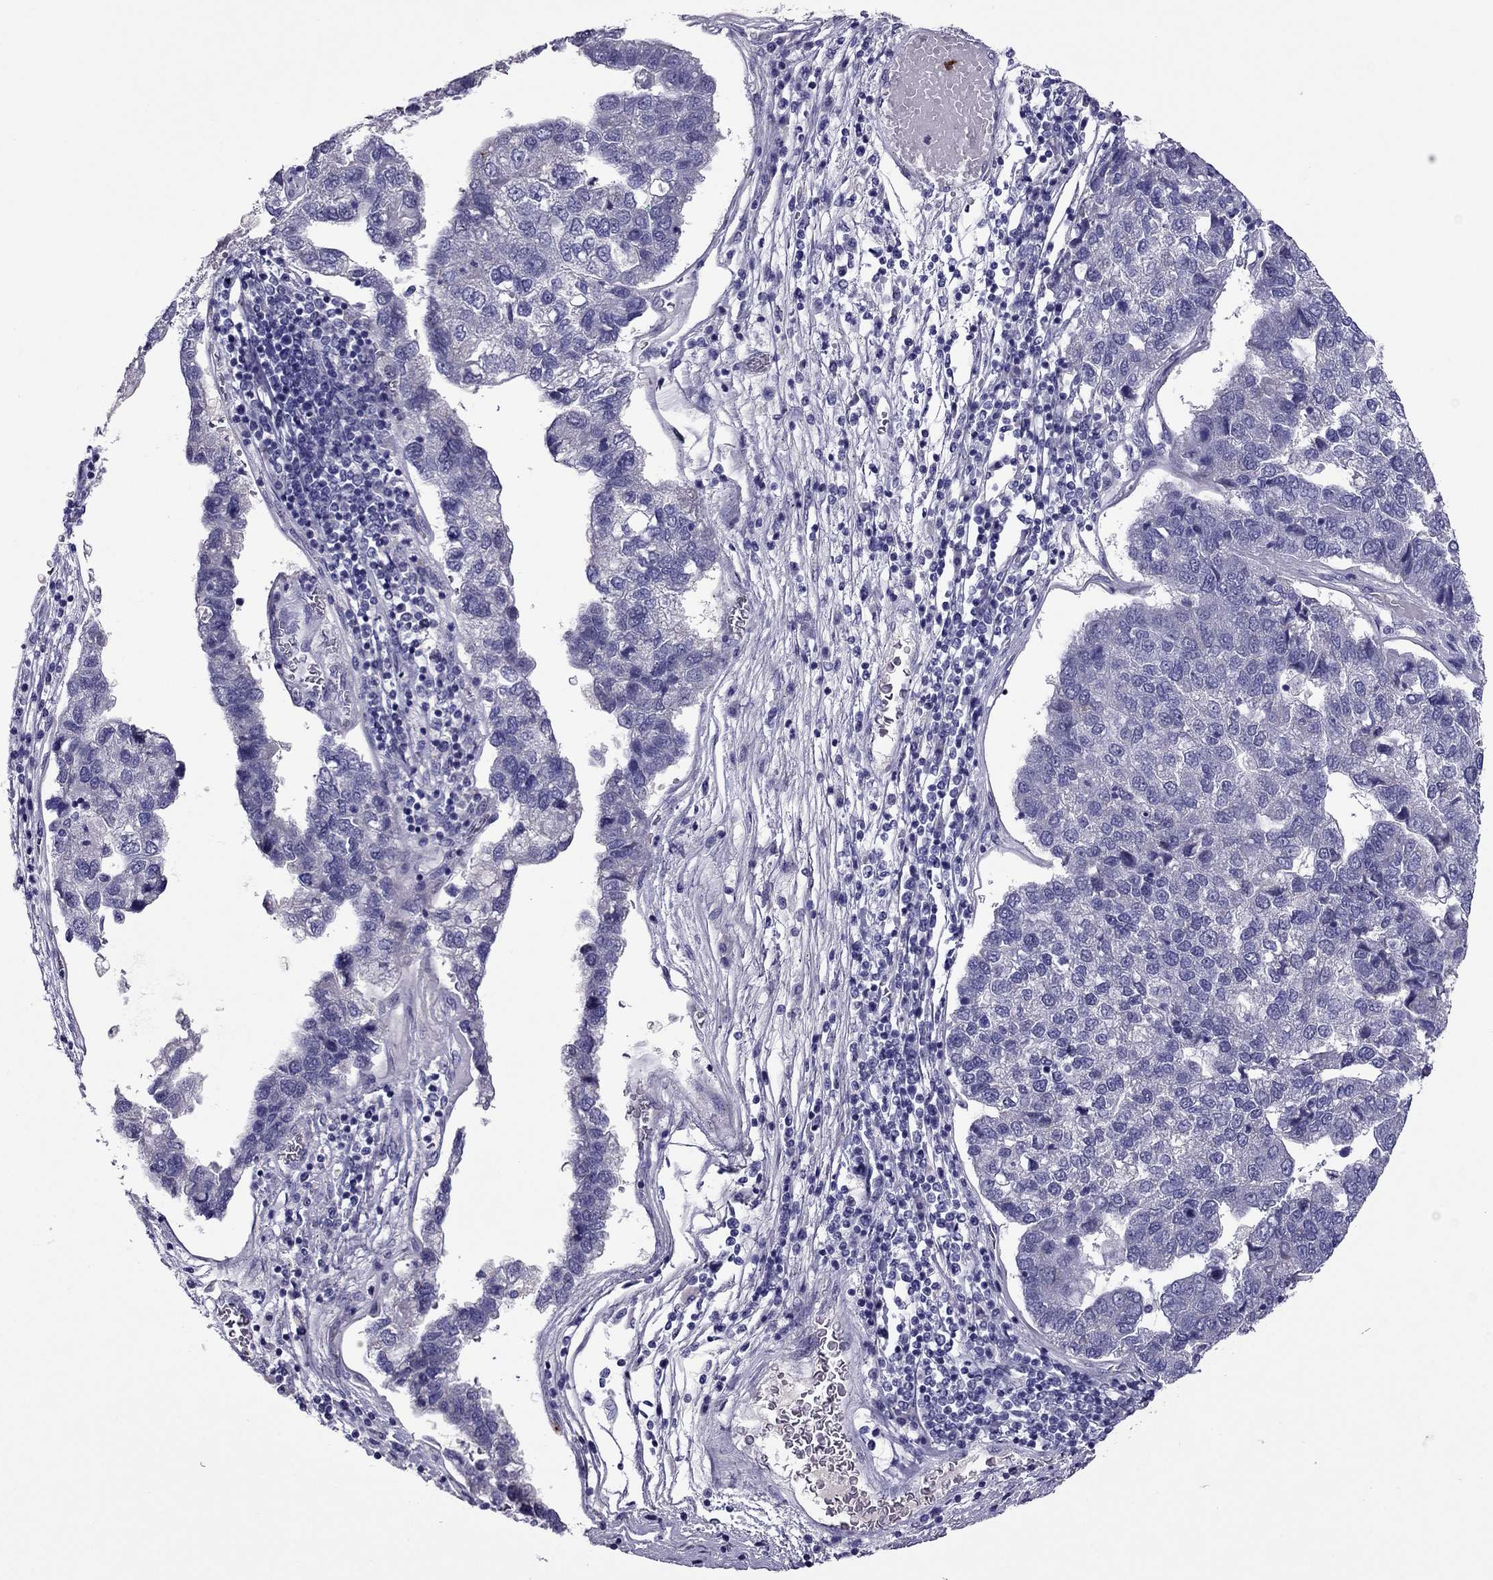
{"staining": {"intensity": "negative", "quantity": "none", "location": "none"}, "tissue": "pancreatic cancer", "cell_type": "Tumor cells", "image_type": "cancer", "snomed": [{"axis": "morphology", "description": "Adenocarcinoma, NOS"}, {"axis": "topography", "description": "Pancreas"}], "caption": "Tumor cells show no significant expression in pancreatic cancer (adenocarcinoma).", "gene": "MYBPH", "patient": {"sex": "female", "age": 61}}